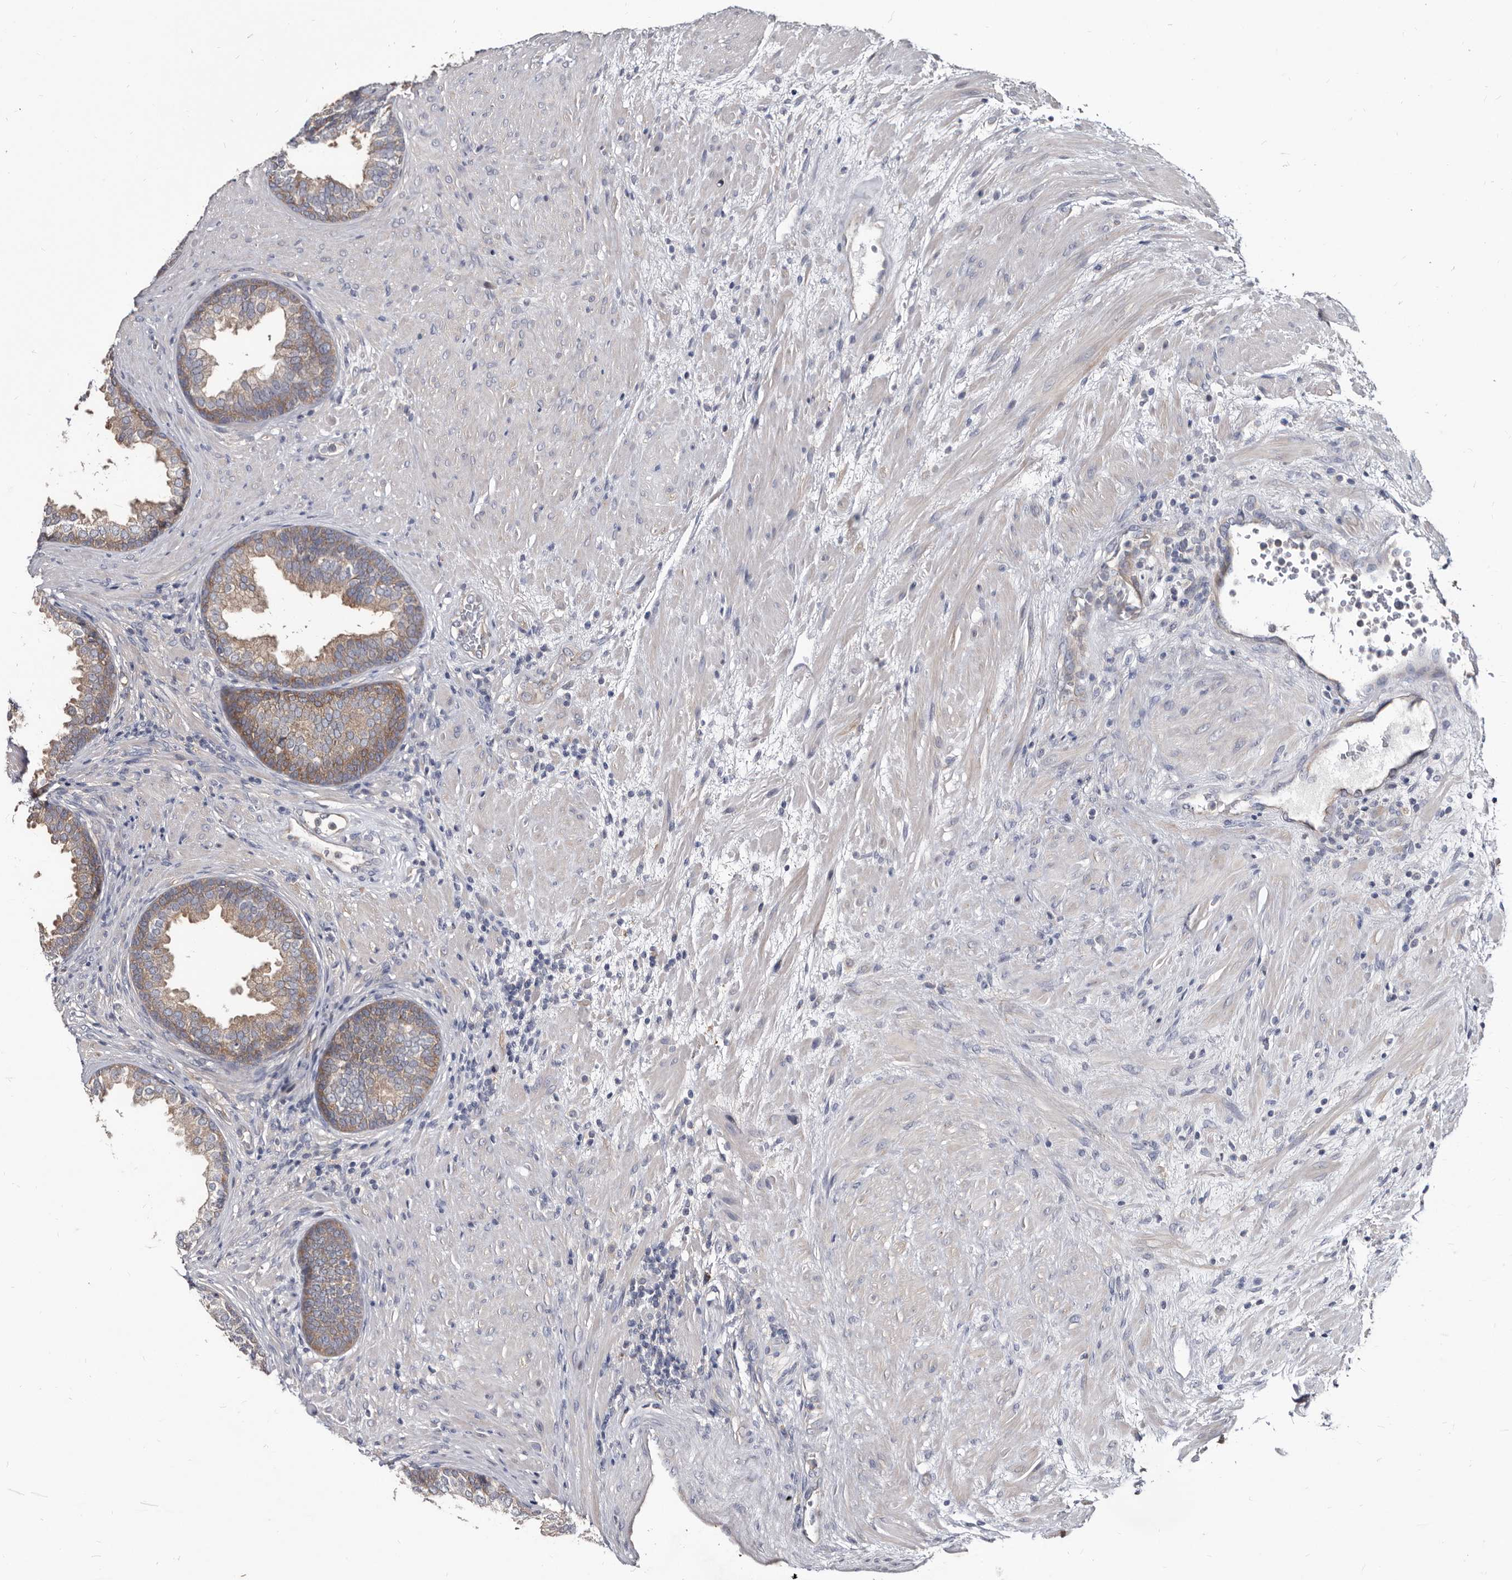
{"staining": {"intensity": "moderate", "quantity": "<25%", "location": "cytoplasmic/membranous"}, "tissue": "prostate", "cell_type": "Glandular cells", "image_type": "normal", "snomed": [{"axis": "morphology", "description": "Normal tissue, NOS"}, {"axis": "topography", "description": "Prostate"}], "caption": "High-power microscopy captured an immunohistochemistry (IHC) photomicrograph of benign prostate, revealing moderate cytoplasmic/membranous staining in approximately <25% of glandular cells.", "gene": "ABCF2", "patient": {"sex": "male", "age": 76}}